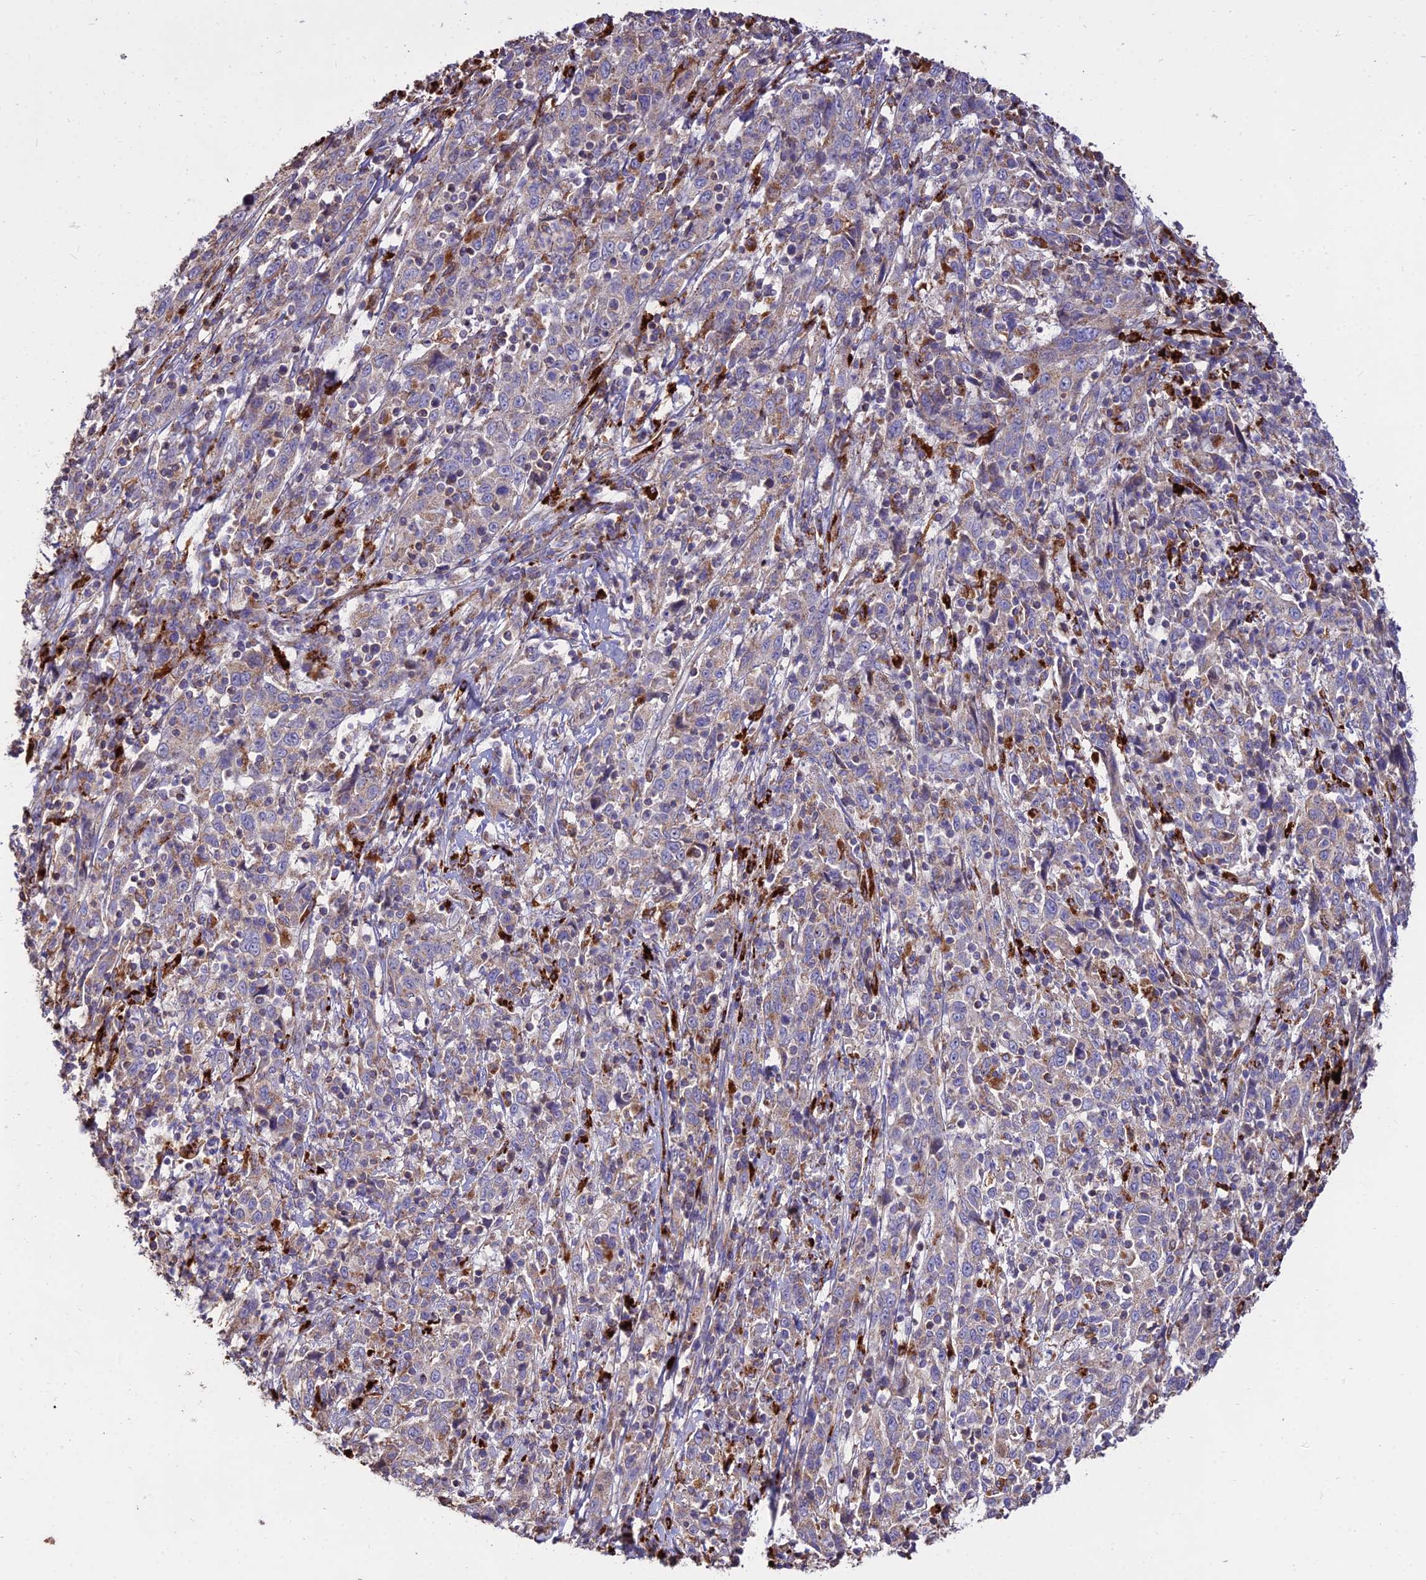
{"staining": {"intensity": "weak", "quantity": "<25%", "location": "cytoplasmic/membranous"}, "tissue": "cervical cancer", "cell_type": "Tumor cells", "image_type": "cancer", "snomed": [{"axis": "morphology", "description": "Squamous cell carcinoma, NOS"}, {"axis": "topography", "description": "Cervix"}], "caption": "Immunohistochemistry photomicrograph of neoplastic tissue: human squamous cell carcinoma (cervical) stained with DAB (3,3'-diaminobenzidine) reveals no significant protein expression in tumor cells.", "gene": "PNLIPRP3", "patient": {"sex": "female", "age": 46}}